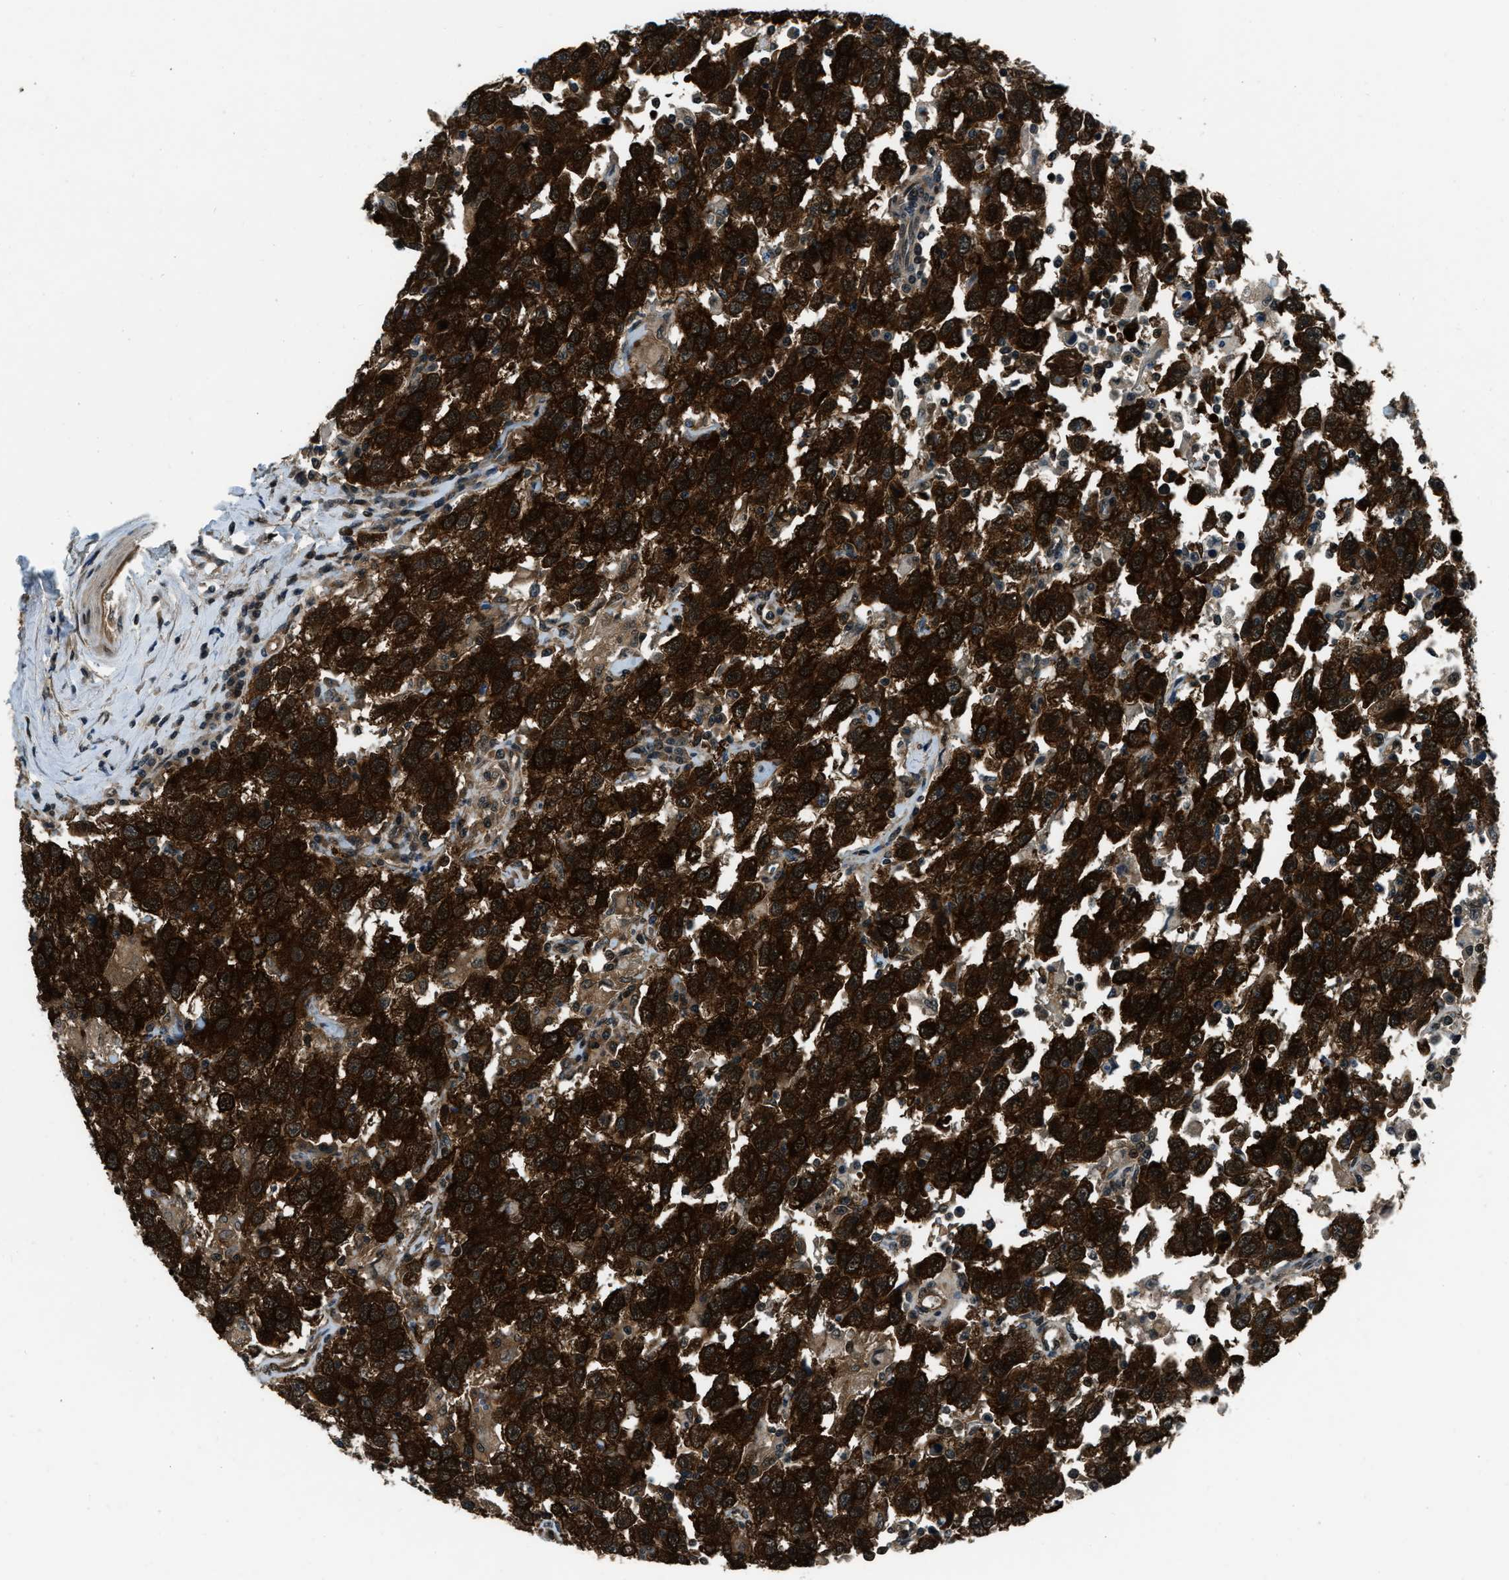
{"staining": {"intensity": "strong", "quantity": ">75%", "location": "cytoplasmic/membranous,nuclear"}, "tissue": "testis cancer", "cell_type": "Tumor cells", "image_type": "cancer", "snomed": [{"axis": "morphology", "description": "Seminoma, NOS"}, {"axis": "topography", "description": "Testis"}], "caption": "Testis cancer (seminoma) stained with DAB IHC exhibits high levels of strong cytoplasmic/membranous and nuclear positivity in approximately >75% of tumor cells.", "gene": "NUDCD3", "patient": {"sex": "male", "age": 41}}